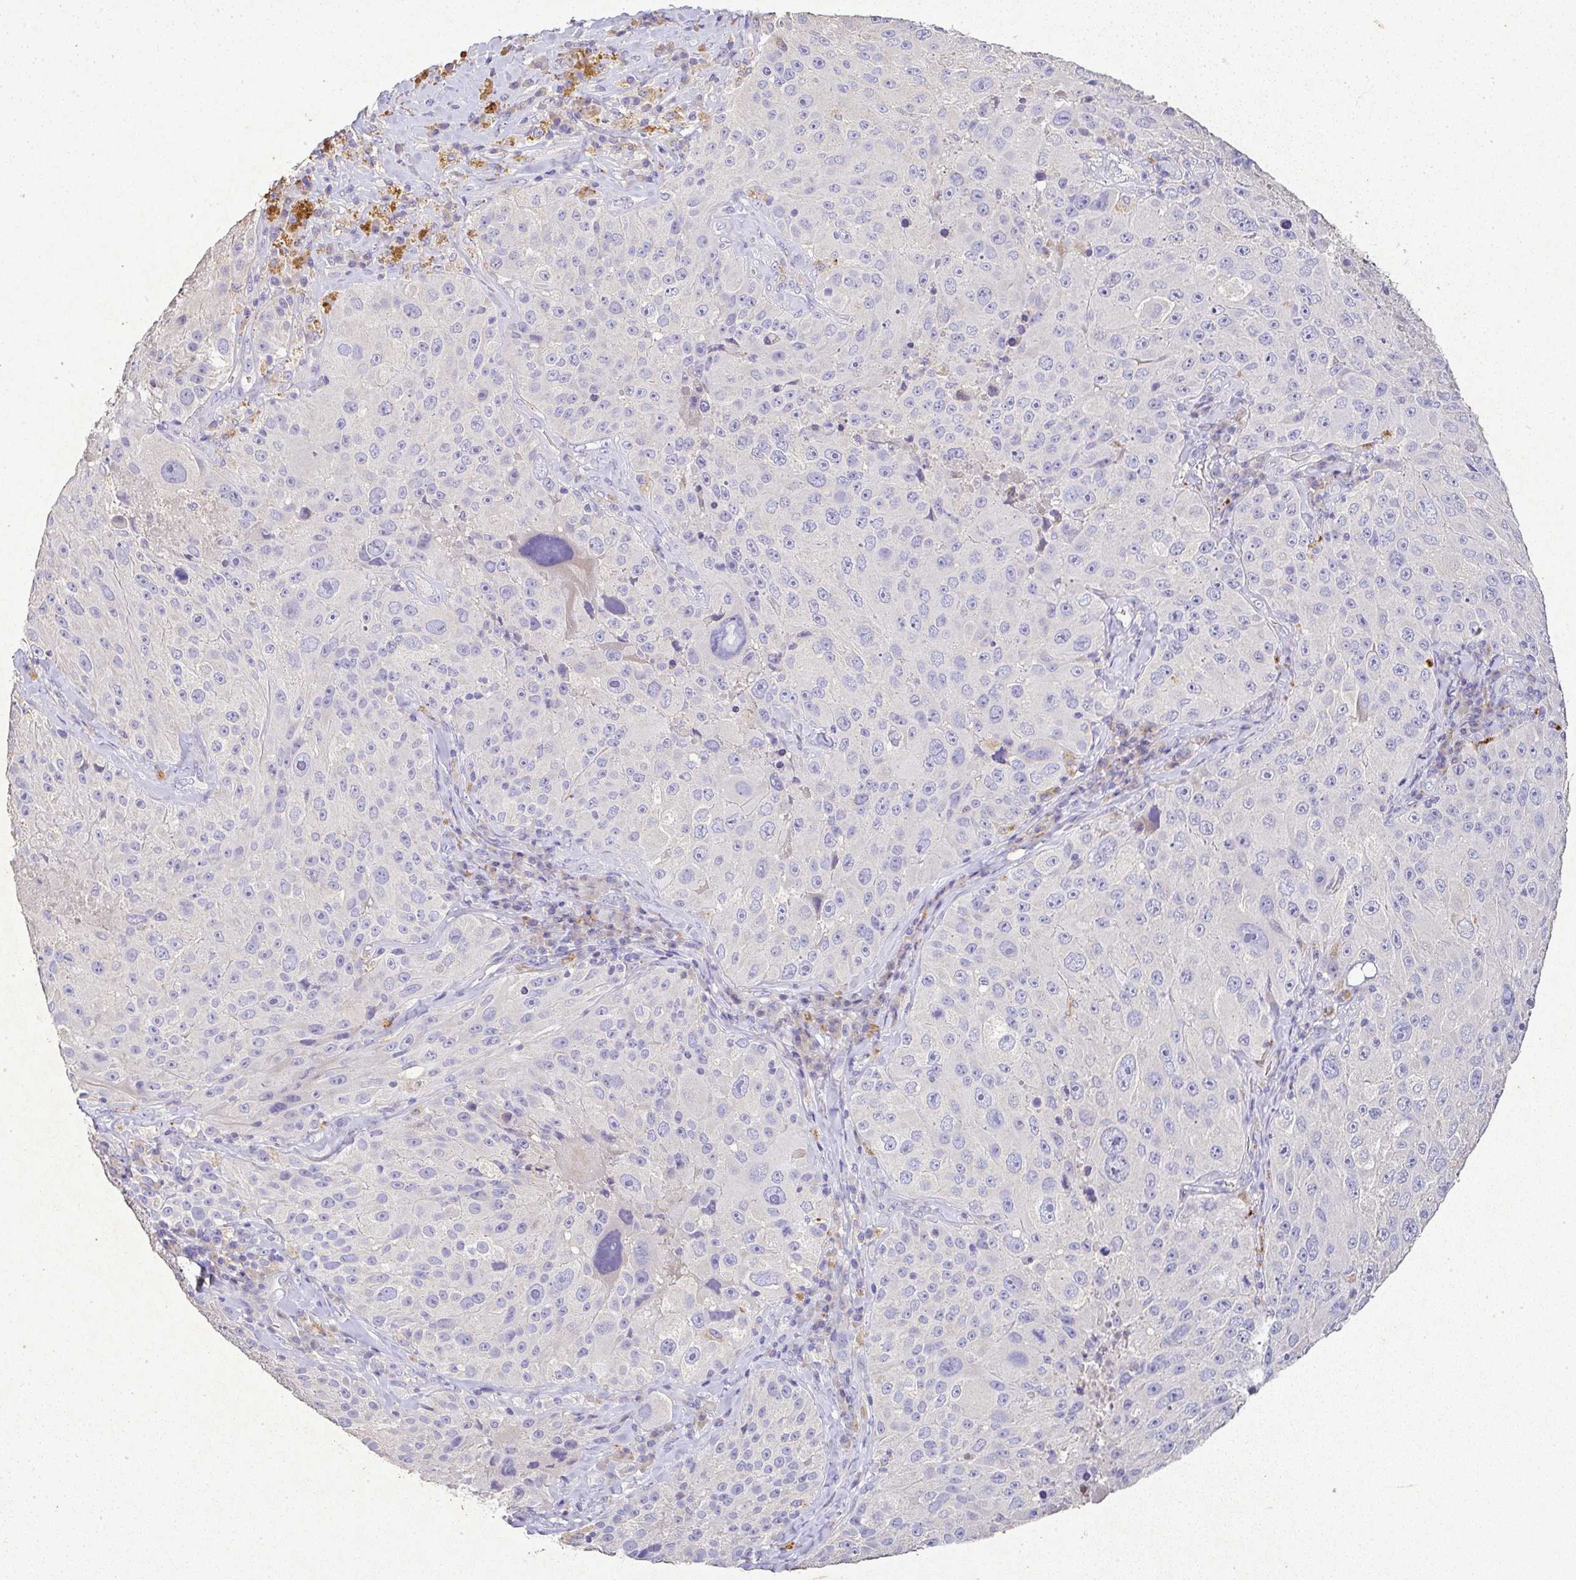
{"staining": {"intensity": "negative", "quantity": "none", "location": "none"}, "tissue": "melanoma", "cell_type": "Tumor cells", "image_type": "cancer", "snomed": [{"axis": "morphology", "description": "Malignant melanoma, Metastatic site"}, {"axis": "topography", "description": "Lymph node"}], "caption": "High power microscopy image of an immunohistochemistry photomicrograph of melanoma, revealing no significant expression in tumor cells.", "gene": "RPS2", "patient": {"sex": "male", "age": 62}}